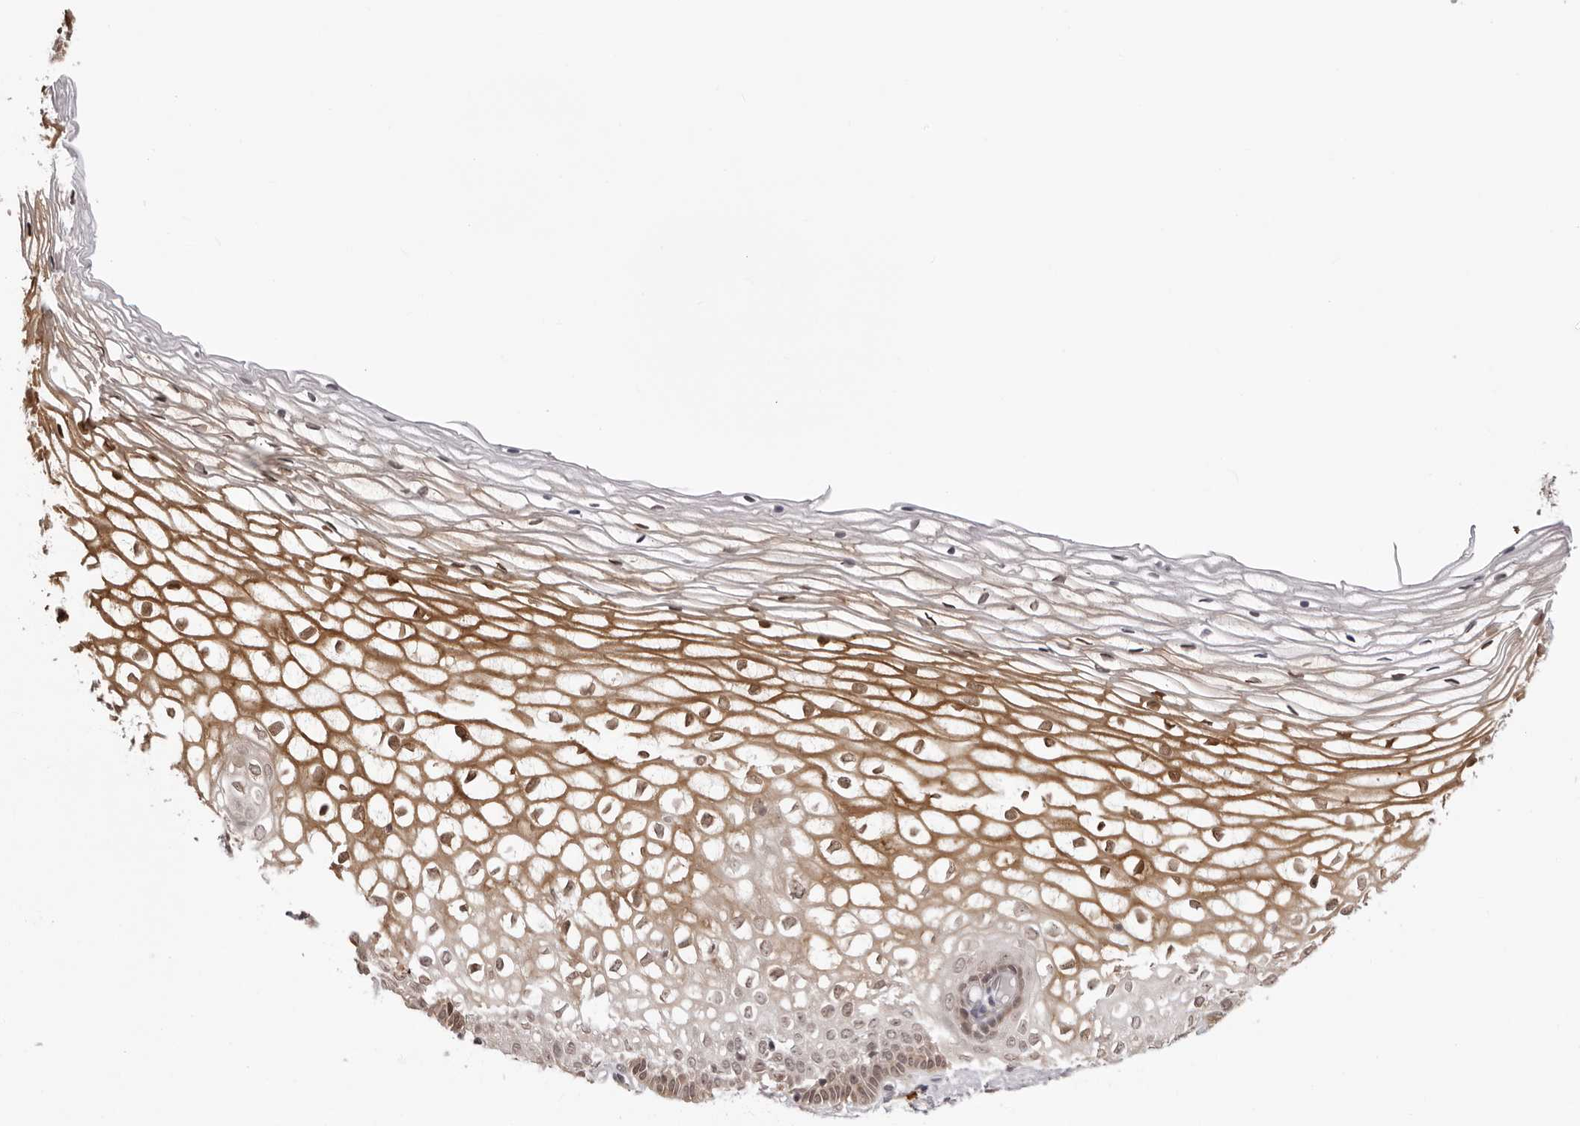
{"staining": {"intensity": "negative", "quantity": "none", "location": "none"}, "tissue": "cervix", "cell_type": "Glandular cells", "image_type": "normal", "snomed": [{"axis": "morphology", "description": "Normal tissue, NOS"}, {"axis": "topography", "description": "Cervix"}], "caption": "DAB (3,3'-diaminobenzidine) immunohistochemical staining of normal human cervix reveals no significant expression in glandular cells.", "gene": "ZC3H11A", "patient": {"sex": "female", "age": 27}}